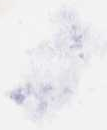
{"staining": {"intensity": "moderate", "quantity": ">75%", "location": "cytoplasmic/membranous,nuclear"}, "tissue": "renal cancer", "cell_type": "Tumor cells", "image_type": "cancer", "snomed": [{"axis": "morphology", "description": "Adenocarcinoma, NOS"}, {"axis": "topography", "description": "Kidney"}], "caption": "Immunohistochemical staining of human adenocarcinoma (renal) exhibits medium levels of moderate cytoplasmic/membranous and nuclear protein positivity in about >75% of tumor cells.", "gene": "SHPRH", "patient": {"sex": "female", "age": 56}}